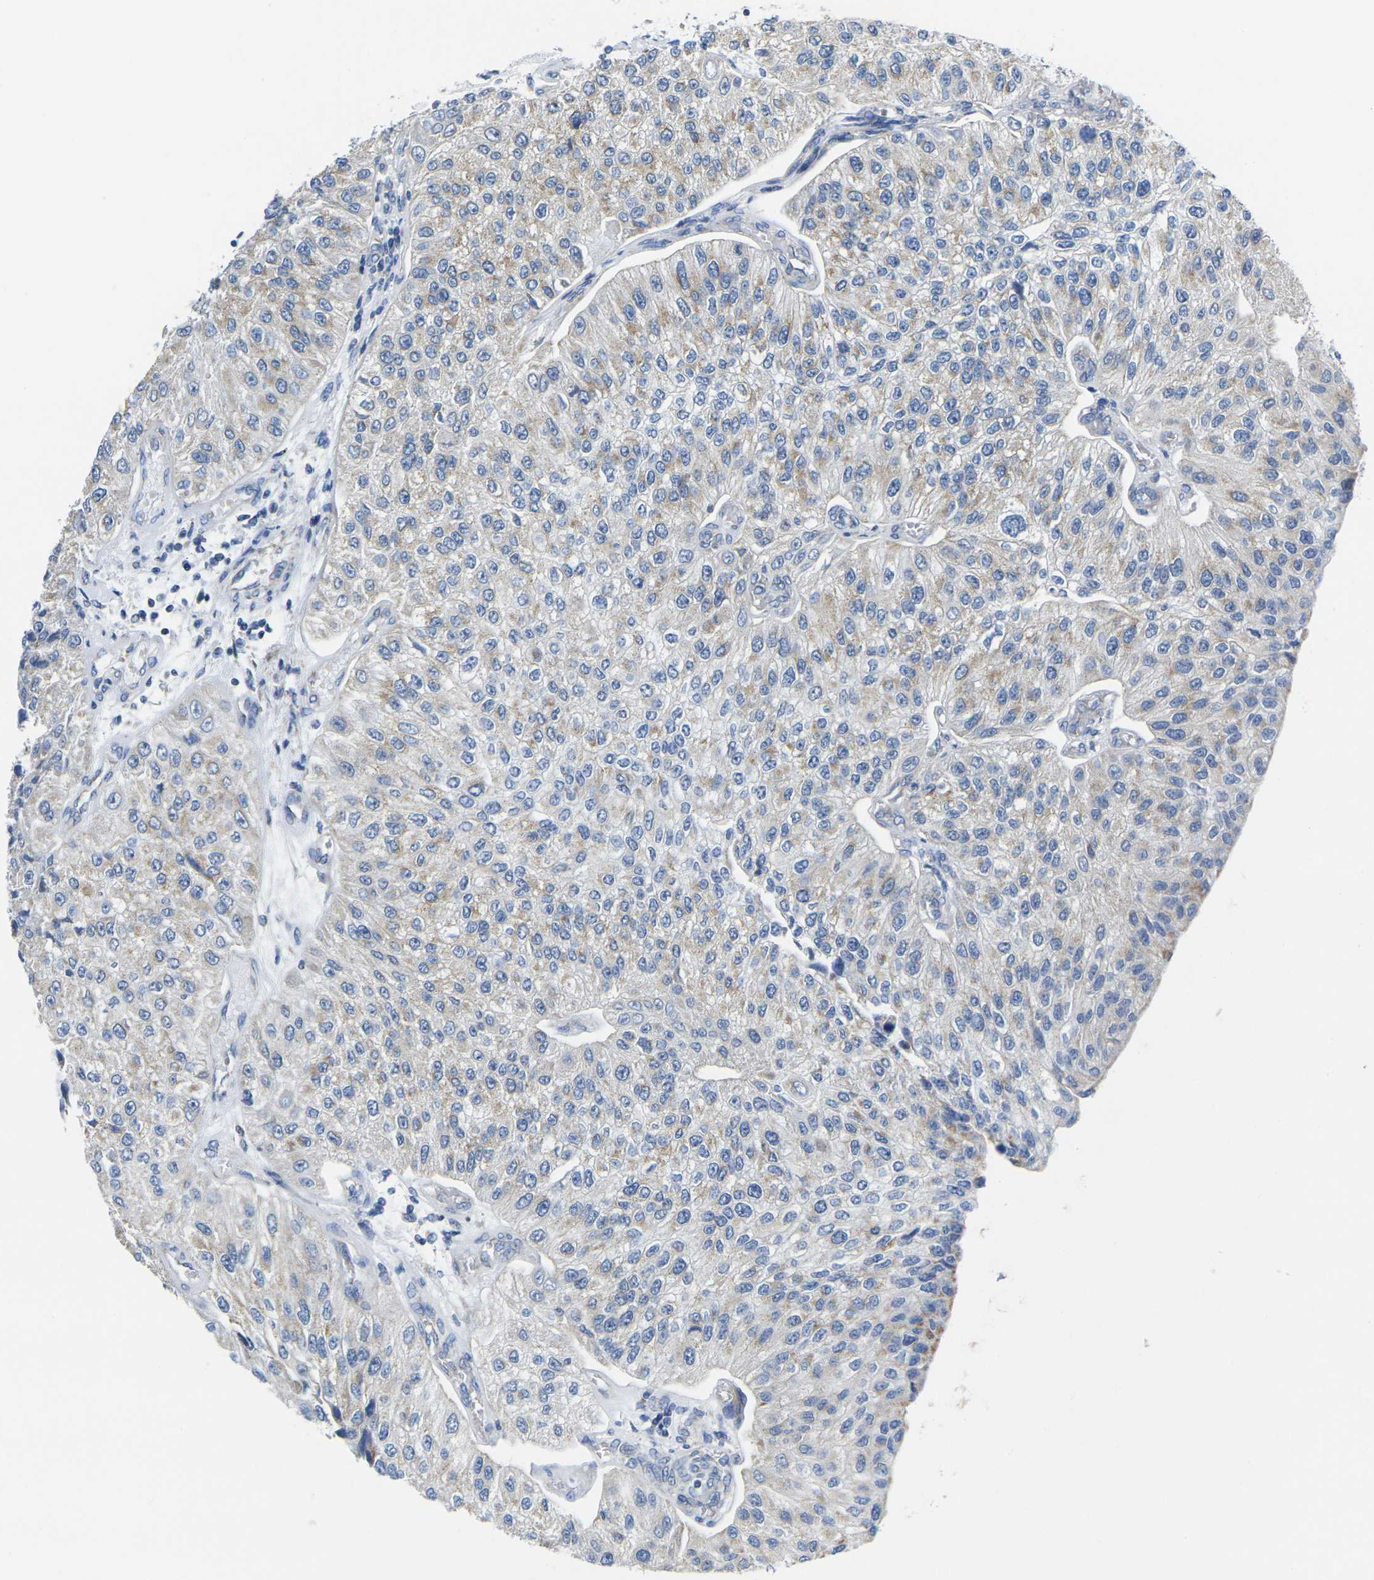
{"staining": {"intensity": "moderate", "quantity": "<25%", "location": "cytoplasmic/membranous"}, "tissue": "urothelial cancer", "cell_type": "Tumor cells", "image_type": "cancer", "snomed": [{"axis": "morphology", "description": "Urothelial carcinoma, High grade"}, {"axis": "topography", "description": "Kidney"}, {"axis": "topography", "description": "Urinary bladder"}], "caption": "Immunohistochemistry histopathology image of neoplastic tissue: human urothelial cancer stained using immunohistochemistry (IHC) reveals low levels of moderate protein expression localized specifically in the cytoplasmic/membranous of tumor cells, appearing as a cytoplasmic/membranous brown color.", "gene": "TMEM204", "patient": {"sex": "male", "age": 77}}